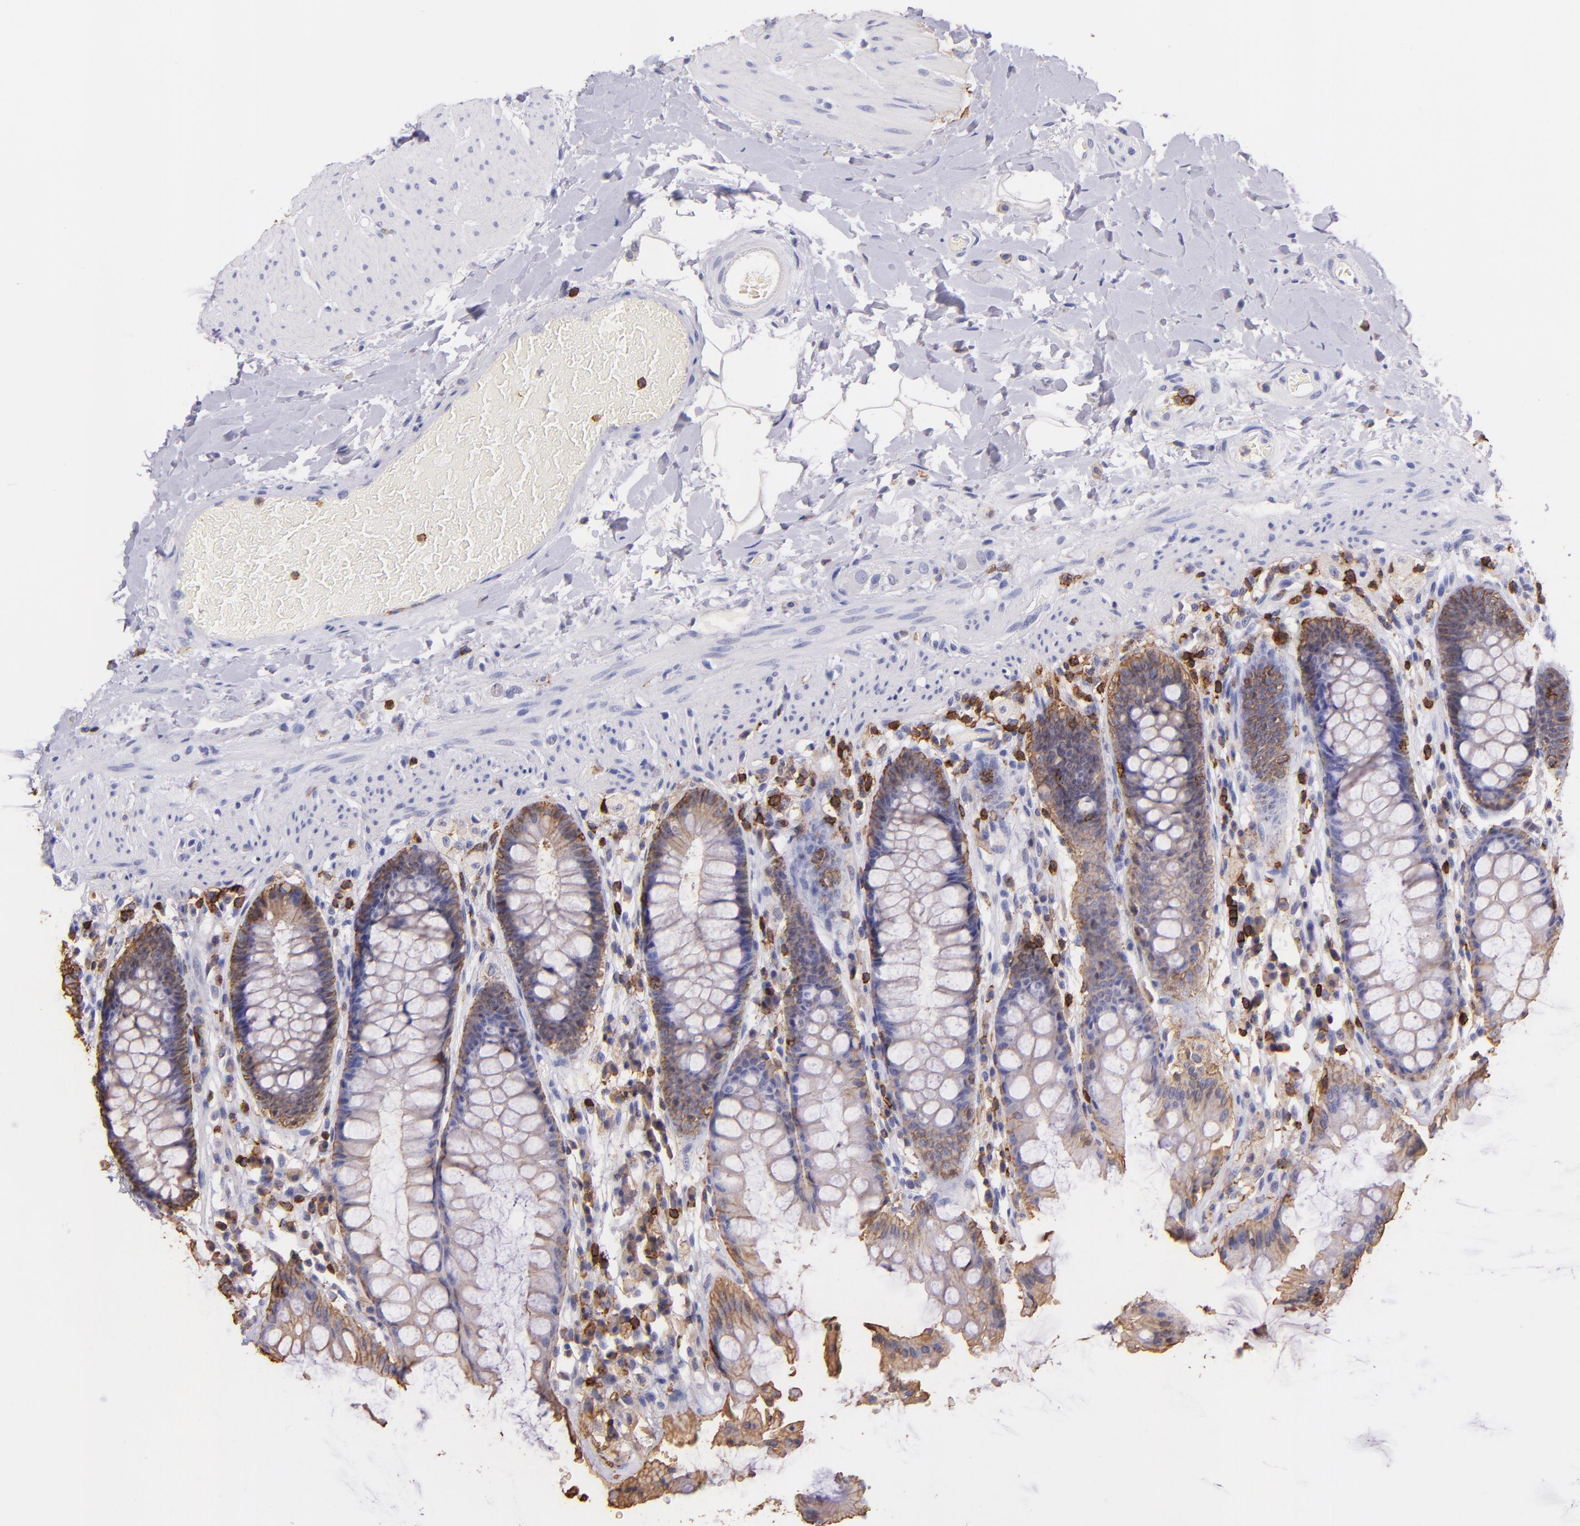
{"staining": {"intensity": "weak", "quantity": "<25%", "location": "cytoplasmic/membranous"}, "tissue": "rectum", "cell_type": "Glandular cells", "image_type": "normal", "snomed": [{"axis": "morphology", "description": "Normal tissue, NOS"}, {"axis": "topography", "description": "Rectum"}], "caption": "There is no significant positivity in glandular cells of rectum. (Stains: DAB (3,3'-diaminobenzidine) immunohistochemistry (IHC) with hematoxylin counter stain, Microscopy: brightfield microscopy at high magnification).", "gene": "SPN", "patient": {"sex": "female", "age": 46}}